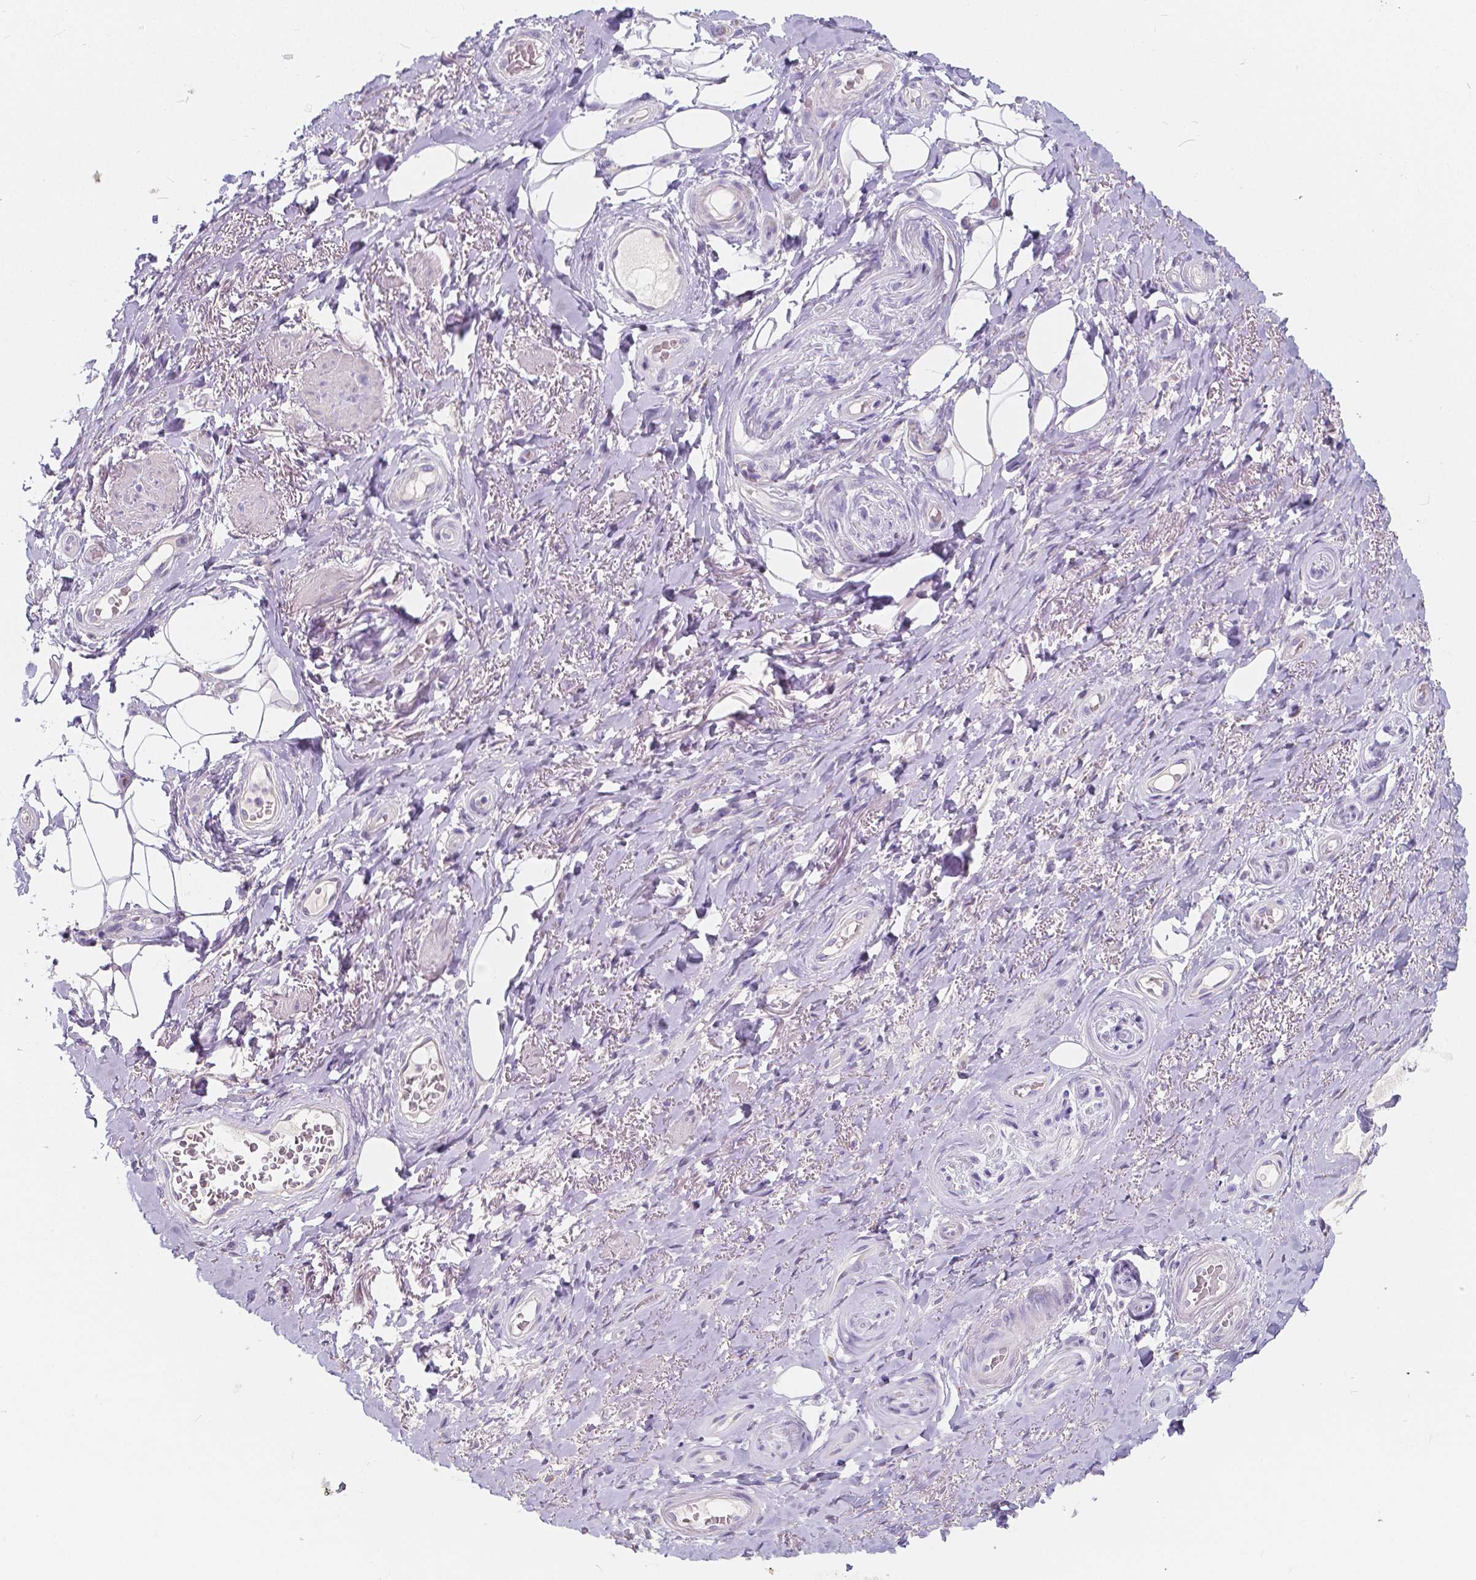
{"staining": {"intensity": "negative", "quantity": "none", "location": "none"}, "tissue": "adipose tissue", "cell_type": "Adipocytes", "image_type": "normal", "snomed": [{"axis": "morphology", "description": "Normal tissue, NOS"}, {"axis": "topography", "description": "Anal"}, {"axis": "topography", "description": "Peripheral nerve tissue"}], "caption": "Immunohistochemistry (IHC) of normal adipose tissue reveals no expression in adipocytes. (DAB IHC with hematoxylin counter stain).", "gene": "RNF186", "patient": {"sex": "male", "age": 53}}